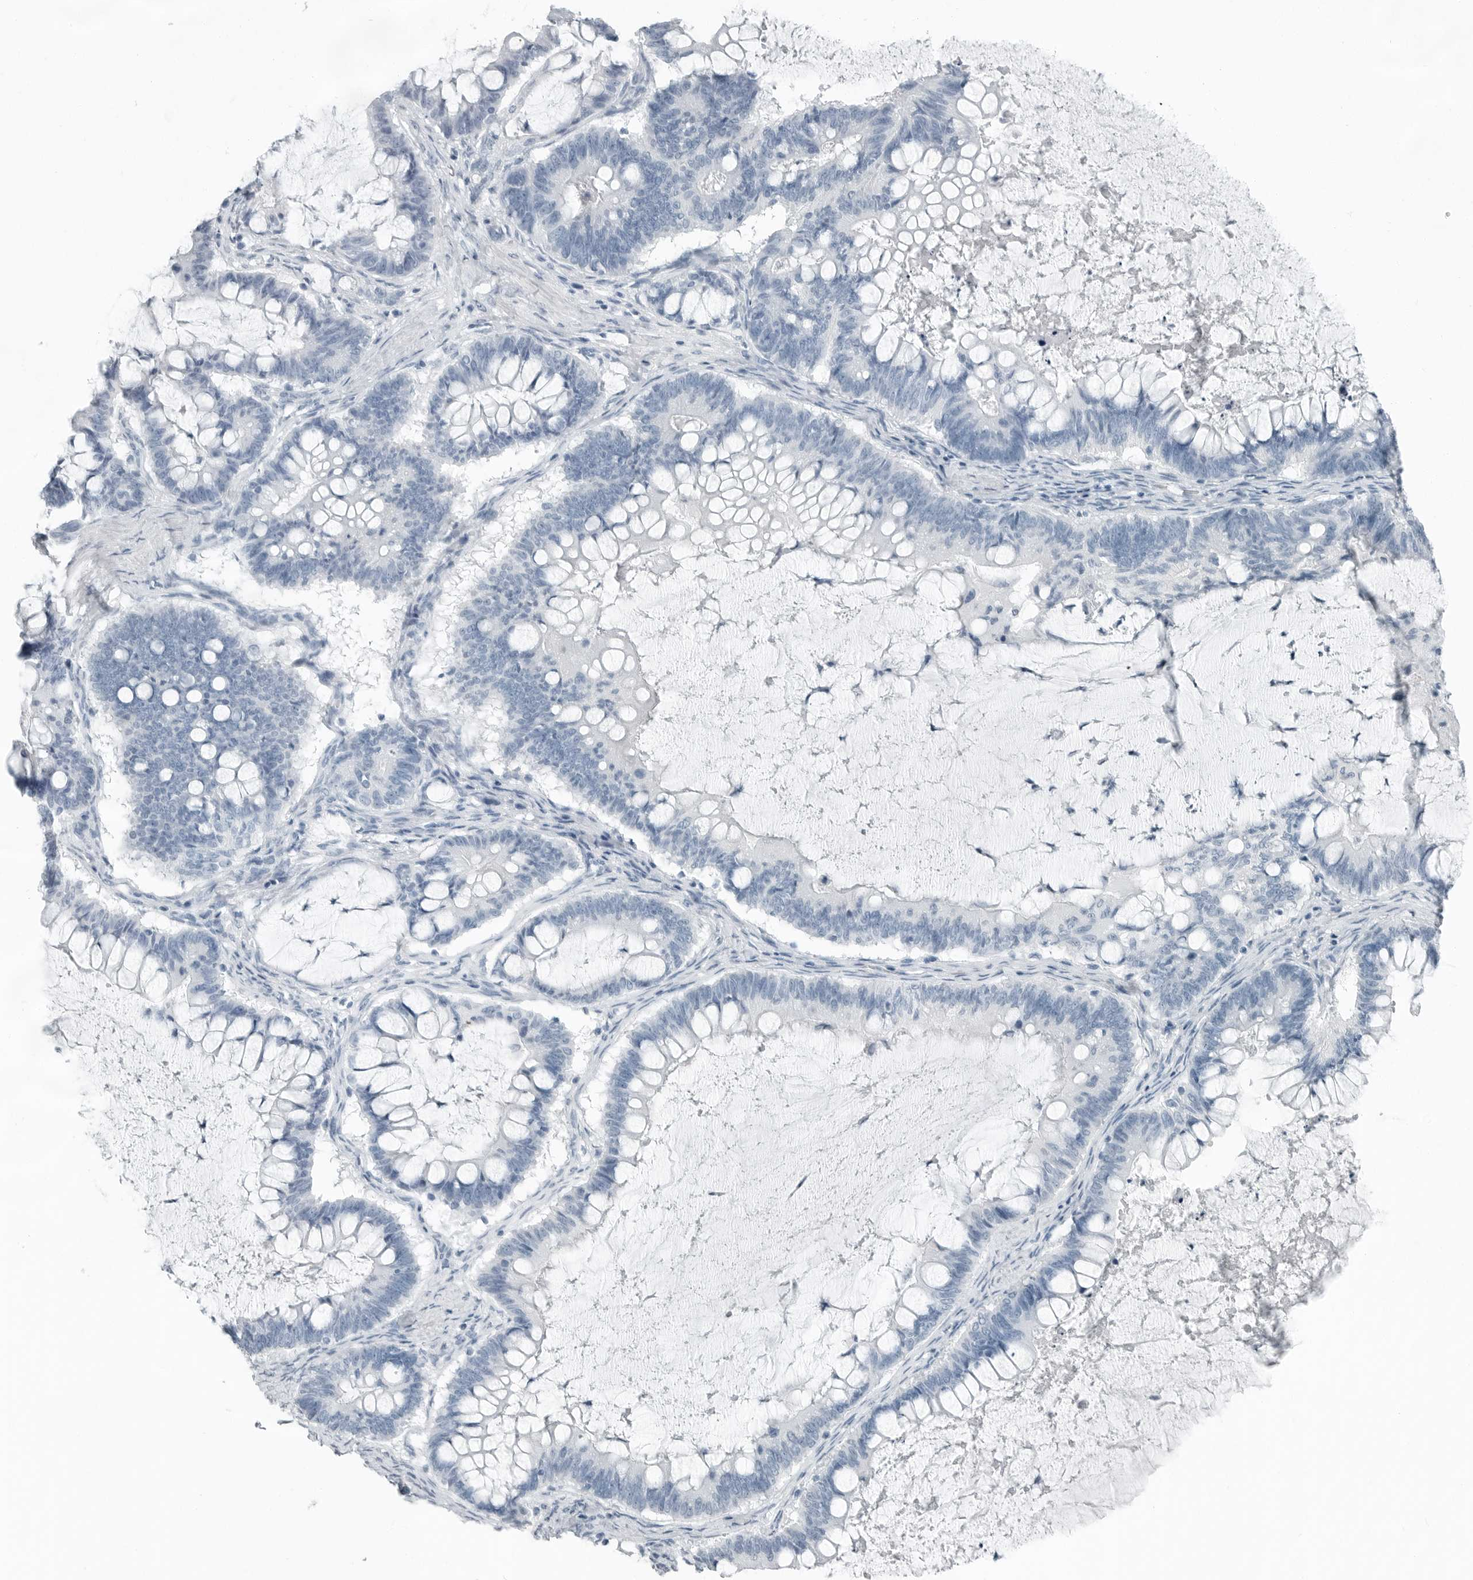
{"staining": {"intensity": "negative", "quantity": "none", "location": "none"}, "tissue": "ovarian cancer", "cell_type": "Tumor cells", "image_type": "cancer", "snomed": [{"axis": "morphology", "description": "Cystadenocarcinoma, mucinous, NOS"}, {"axis": "topography", "description": "Ovary"}], "caption": "Tumor cells are negative for brown protein staining in ovarian cancer (mucinous cystadenocarcinoma).", "gene": "FABP6", "patient": {"sex": "female", "age": 61}}